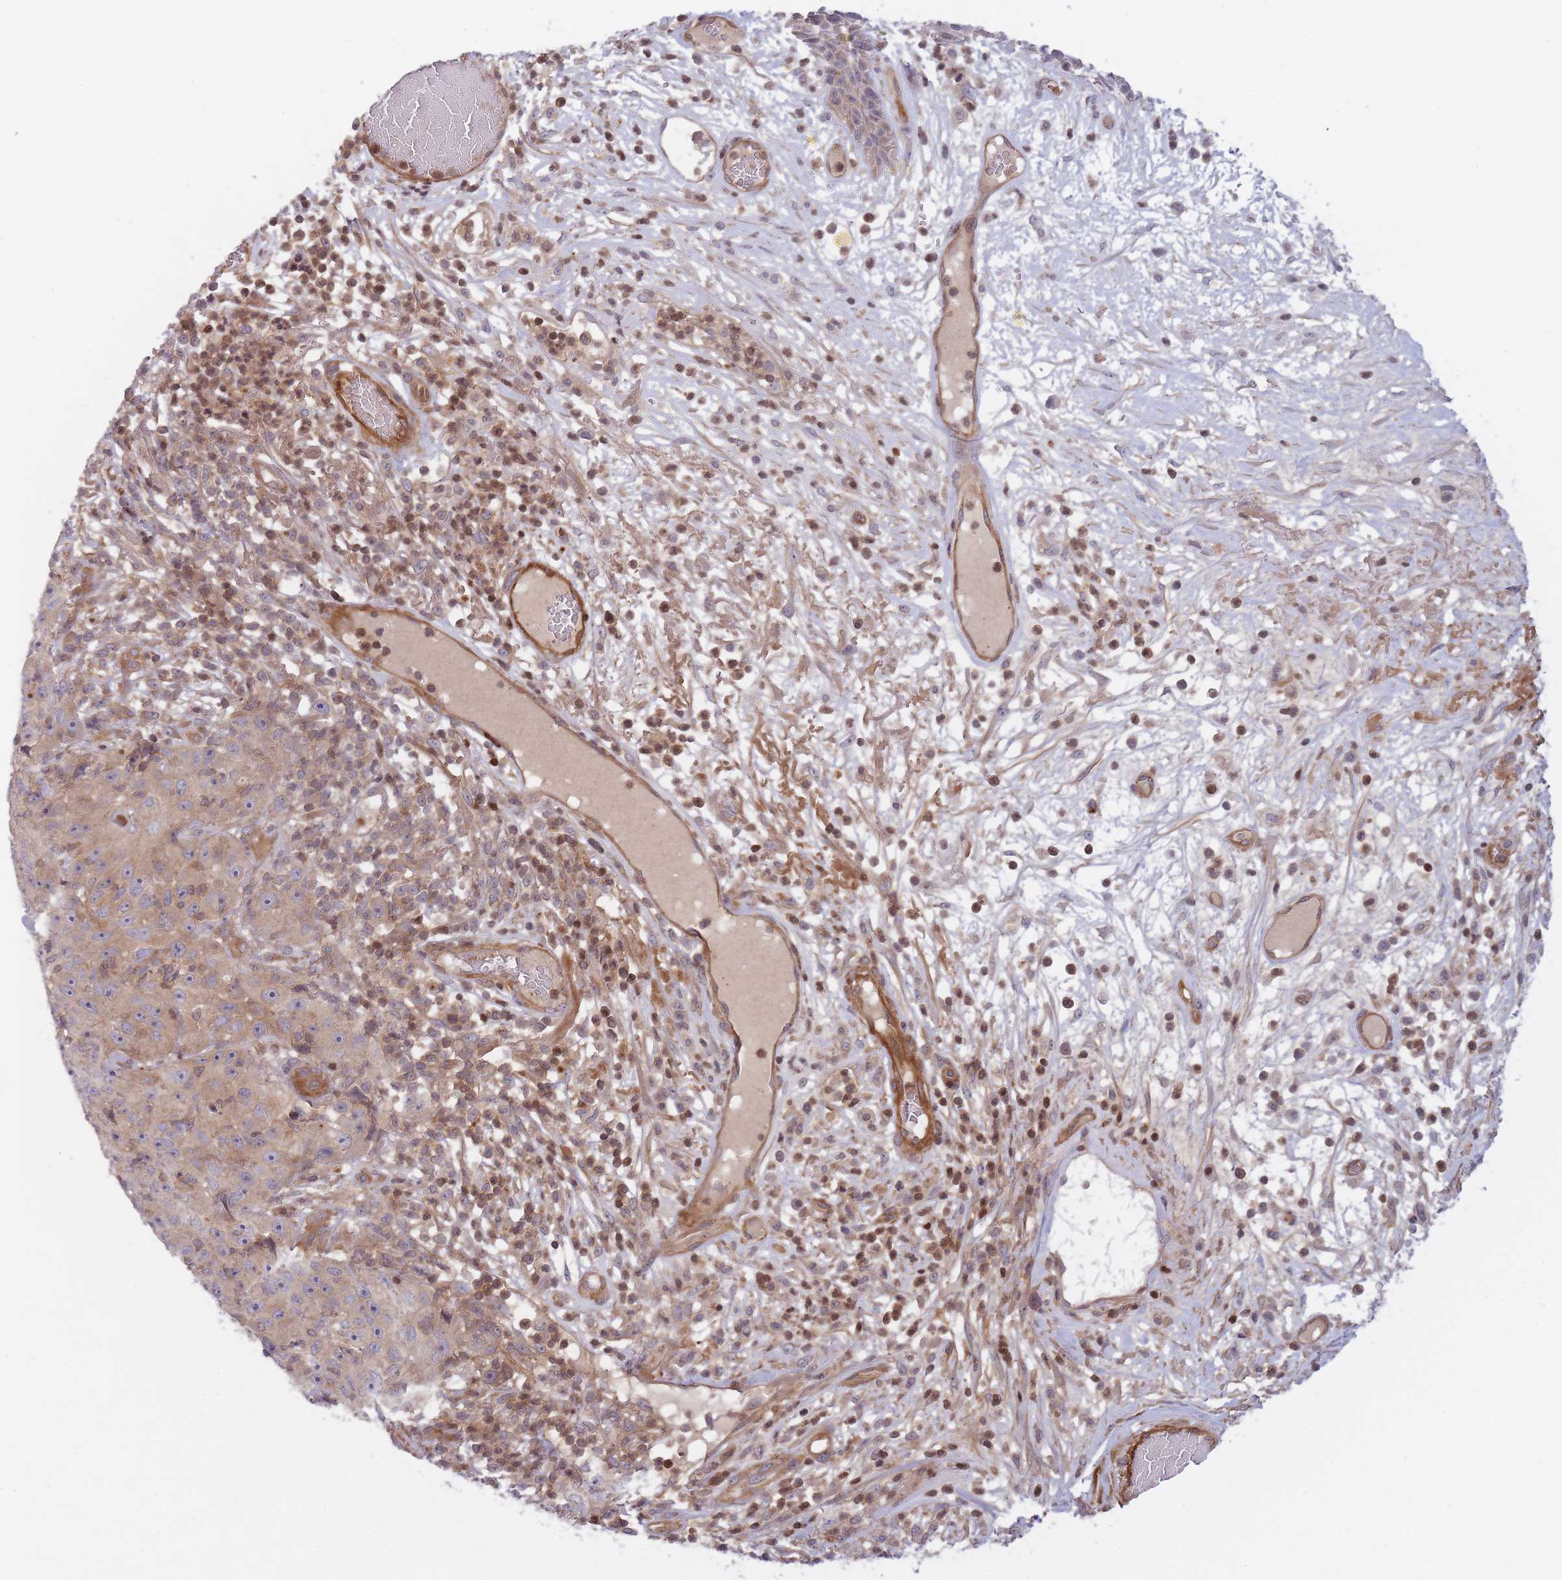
{"staining": {"intensity": "weak", "quantity": ">75%", "location": "cytoplasmic/membranous"}, "tissue": "skin cancer", "cell_type": "Tumor cells", "image_type": "cancer", "snomed": [{"axis": "morphology", "description": "Squamous cell carcinoma, NOS"}, {"axis": "topography", "description": "Skin"}], "caption": "Immunohistochemistry staining of squamous cell carcinoma (skin), which displays low levels of weak cytoplasmic/membranous staining in about >75% of tumor cells indicating weak cytoplasmic/membranous protein expression. The staining was performed using DAB (3,3'-diaminobenzidine) (brown) for protein detection and nuclei were counterstained in hematoxylin (blue).", "gene": "SLC35F5", "patient": {"sex": "female", "age": 87}}